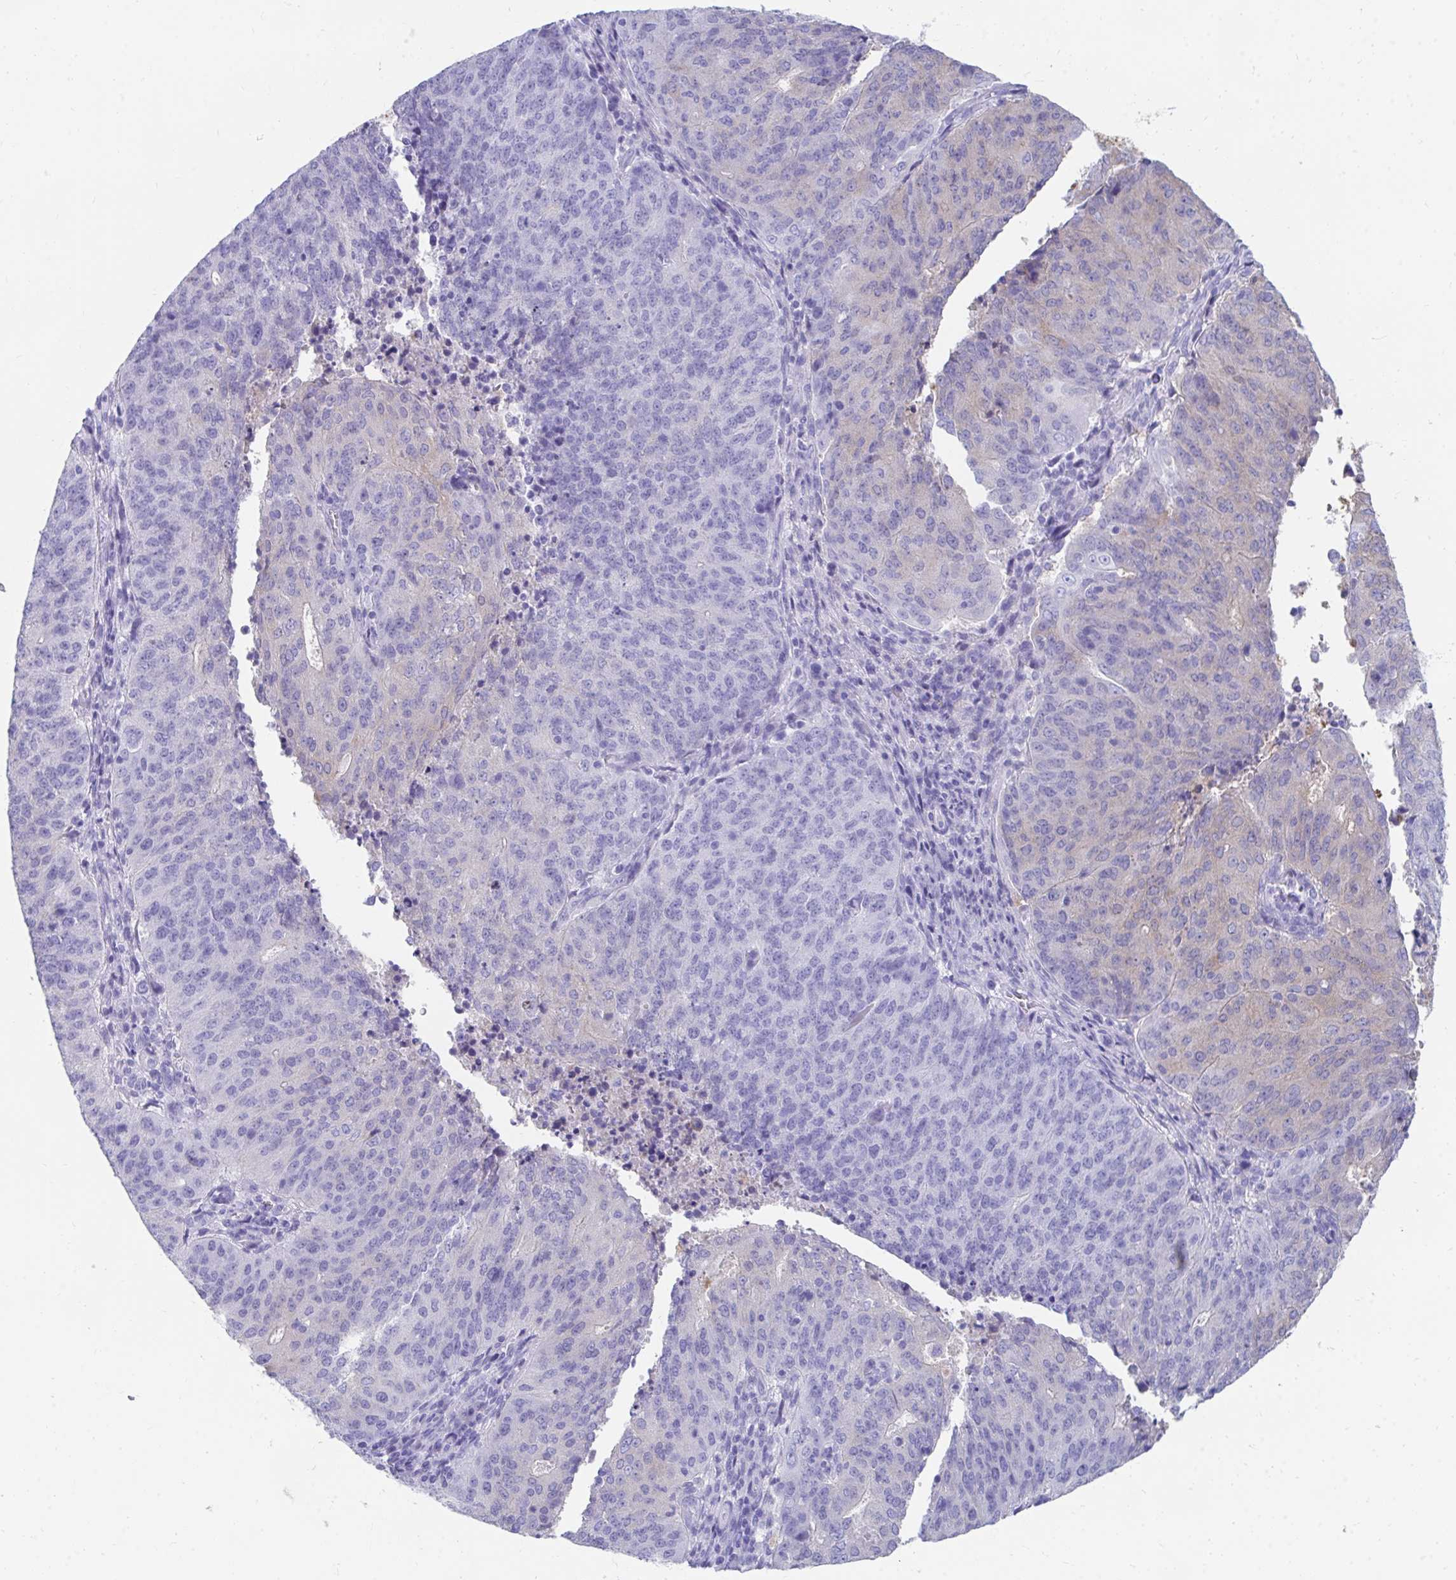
{"staining": {"intensity": "negative", "quantity": "none", "location": "none"}, "tissue": "endometrial cancer", "cell_type": "Tumor cells", "image_type": "cancer", "snomed": [{"axis": "morphology", "description": "Adenocarcinoma, NOS"}, {"axis": "topography", "description": "Endometrium"}], "caption": "There is no significant staining in tumor cells of adenocarcinoma (endometrial).", "gene": "HGD", "patient": {"sex": "female", "age": 82}}